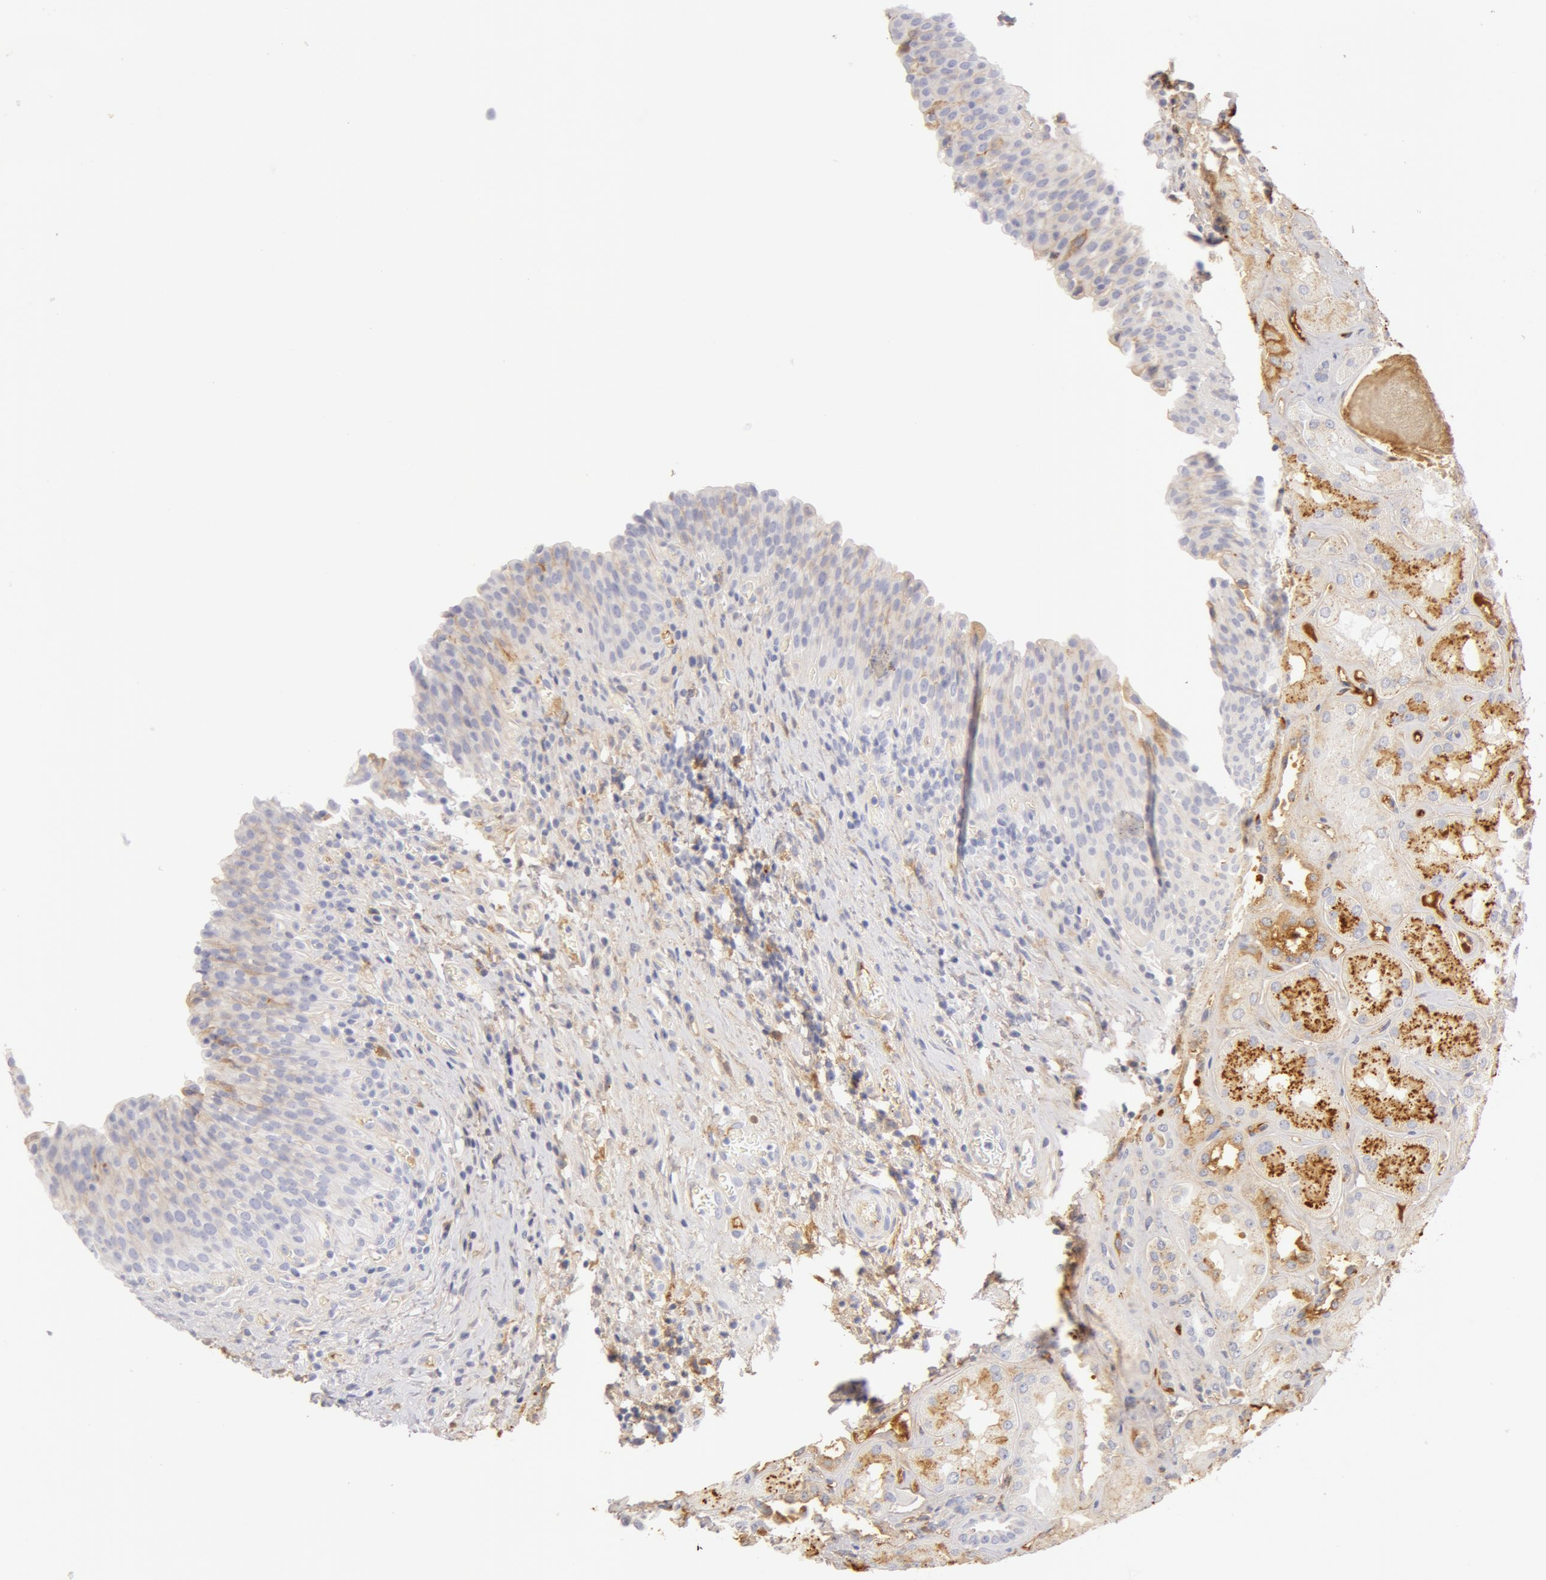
{"staining": {"intensity": "weak", "quantity": "25%-75%", "location": "cytoplasmic/membranous"}, "tissue": "urinary bladder", "cell_type": "Urothelial cells", "image_type": "normal", "snomed": [{"axis": "morphology", "description": "Normal tissue, NOS"}, {"axis": "topography", "description": "Urinary bladder"}], "caption": "High-power microscopy captured an immunohistochemistry histopathology image of normal urinary bladder, revealing weak cytoplasmic/membranous positivity in about 25%-75% of urothelial cells. (DAB (3,3'-diaminobenzidine) = brown stain, brightfield microscopy at high magnification).", "gene": "GC", "patient": {"sex": "male", "age": 51}}